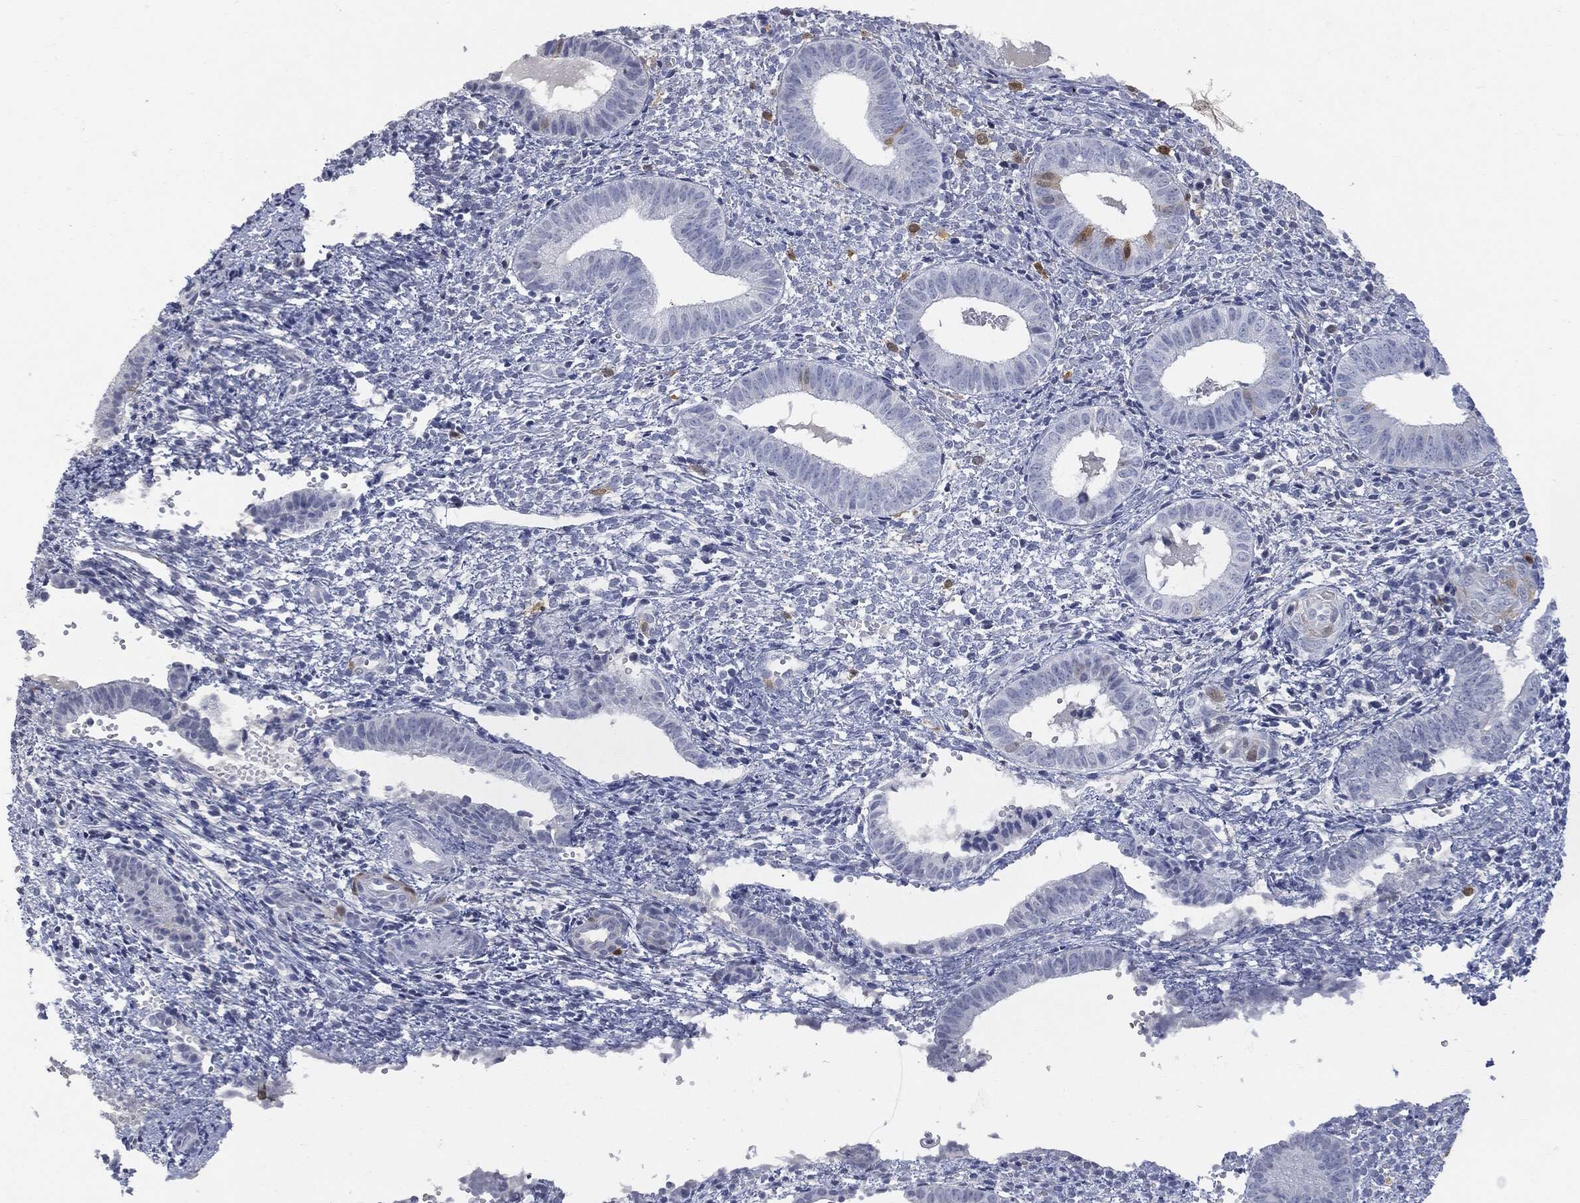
{"staining": {"intensity": "negative", "quantity": "none", "location": "none"}, "tissue": "endometrium", "cell_type": "Cells in endometrial stroma", "image_type": "normal", "snomed": [{"axis": "morphology", "description": "Normal tissue, NOS"}, {"axis": "topography", "description": "Endometrium"}], "caption": "Immunohistochemistry image of unremarkable endometrium: endometrium stained with DAB shows no significant protein expression in cells in endometrial stroma.", "gene": "UBE2C", "patient": {"sex": "female", "age": 42}}